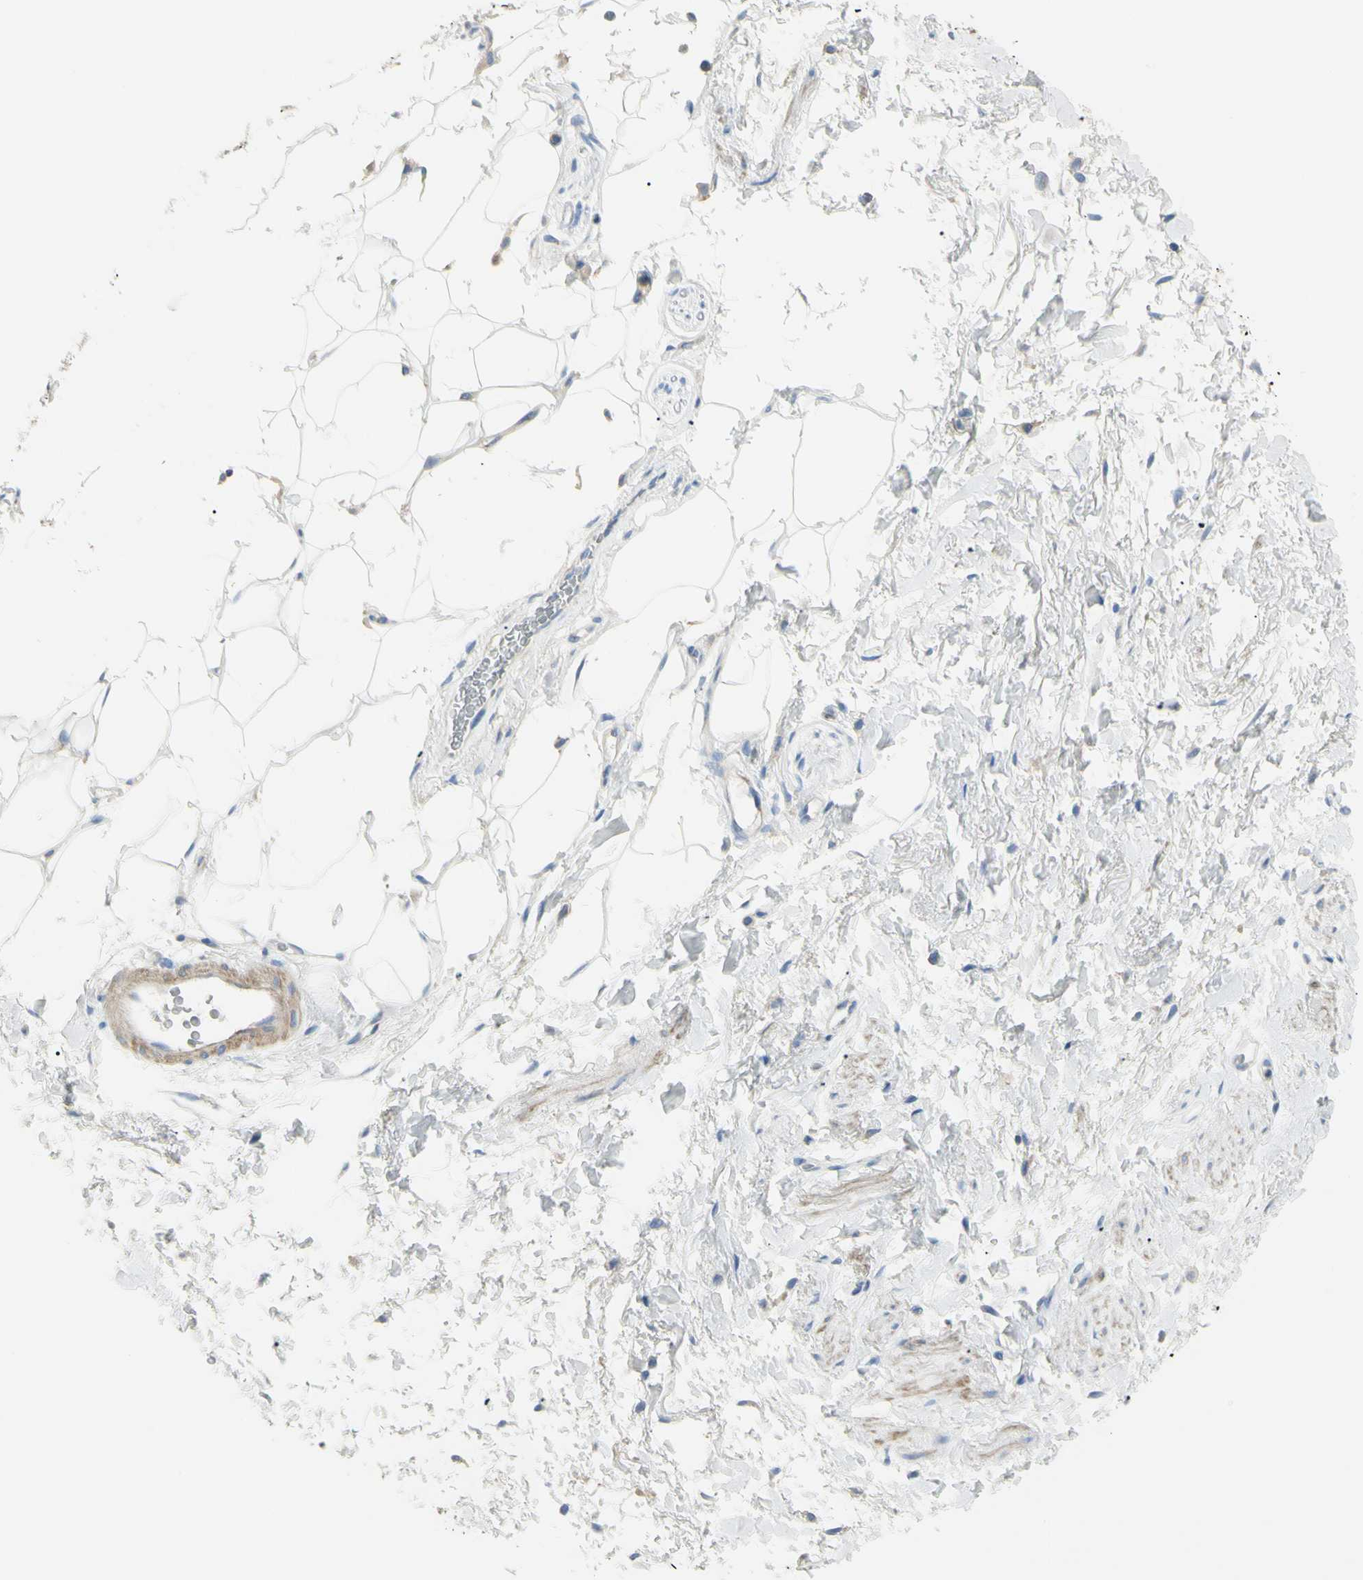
{"staining": {"intensity": "negative", "quantity": "none", "location": "none"}, "tissue": "adipose tissue", "cell_type": "Adipocytes", "image_type": "normal", "snomed": [{"axis": "morphology", "description": "Normal tissue, NOS"}, {"axis": "topography", "description": "Soft tissue"}, {"axis": "topography", "description": "Peripheral nerve tissue"}], "caption": "IHC of benign adipose tissue shows no expression in adipocytes. (Stains: DAB immunohistochemistry with hematoxylin counter stain, Microscopy: brightfield microscopy at high magnification).", "gene": "B4GALT3", "patient": {"sex": "female", "age": 71}}